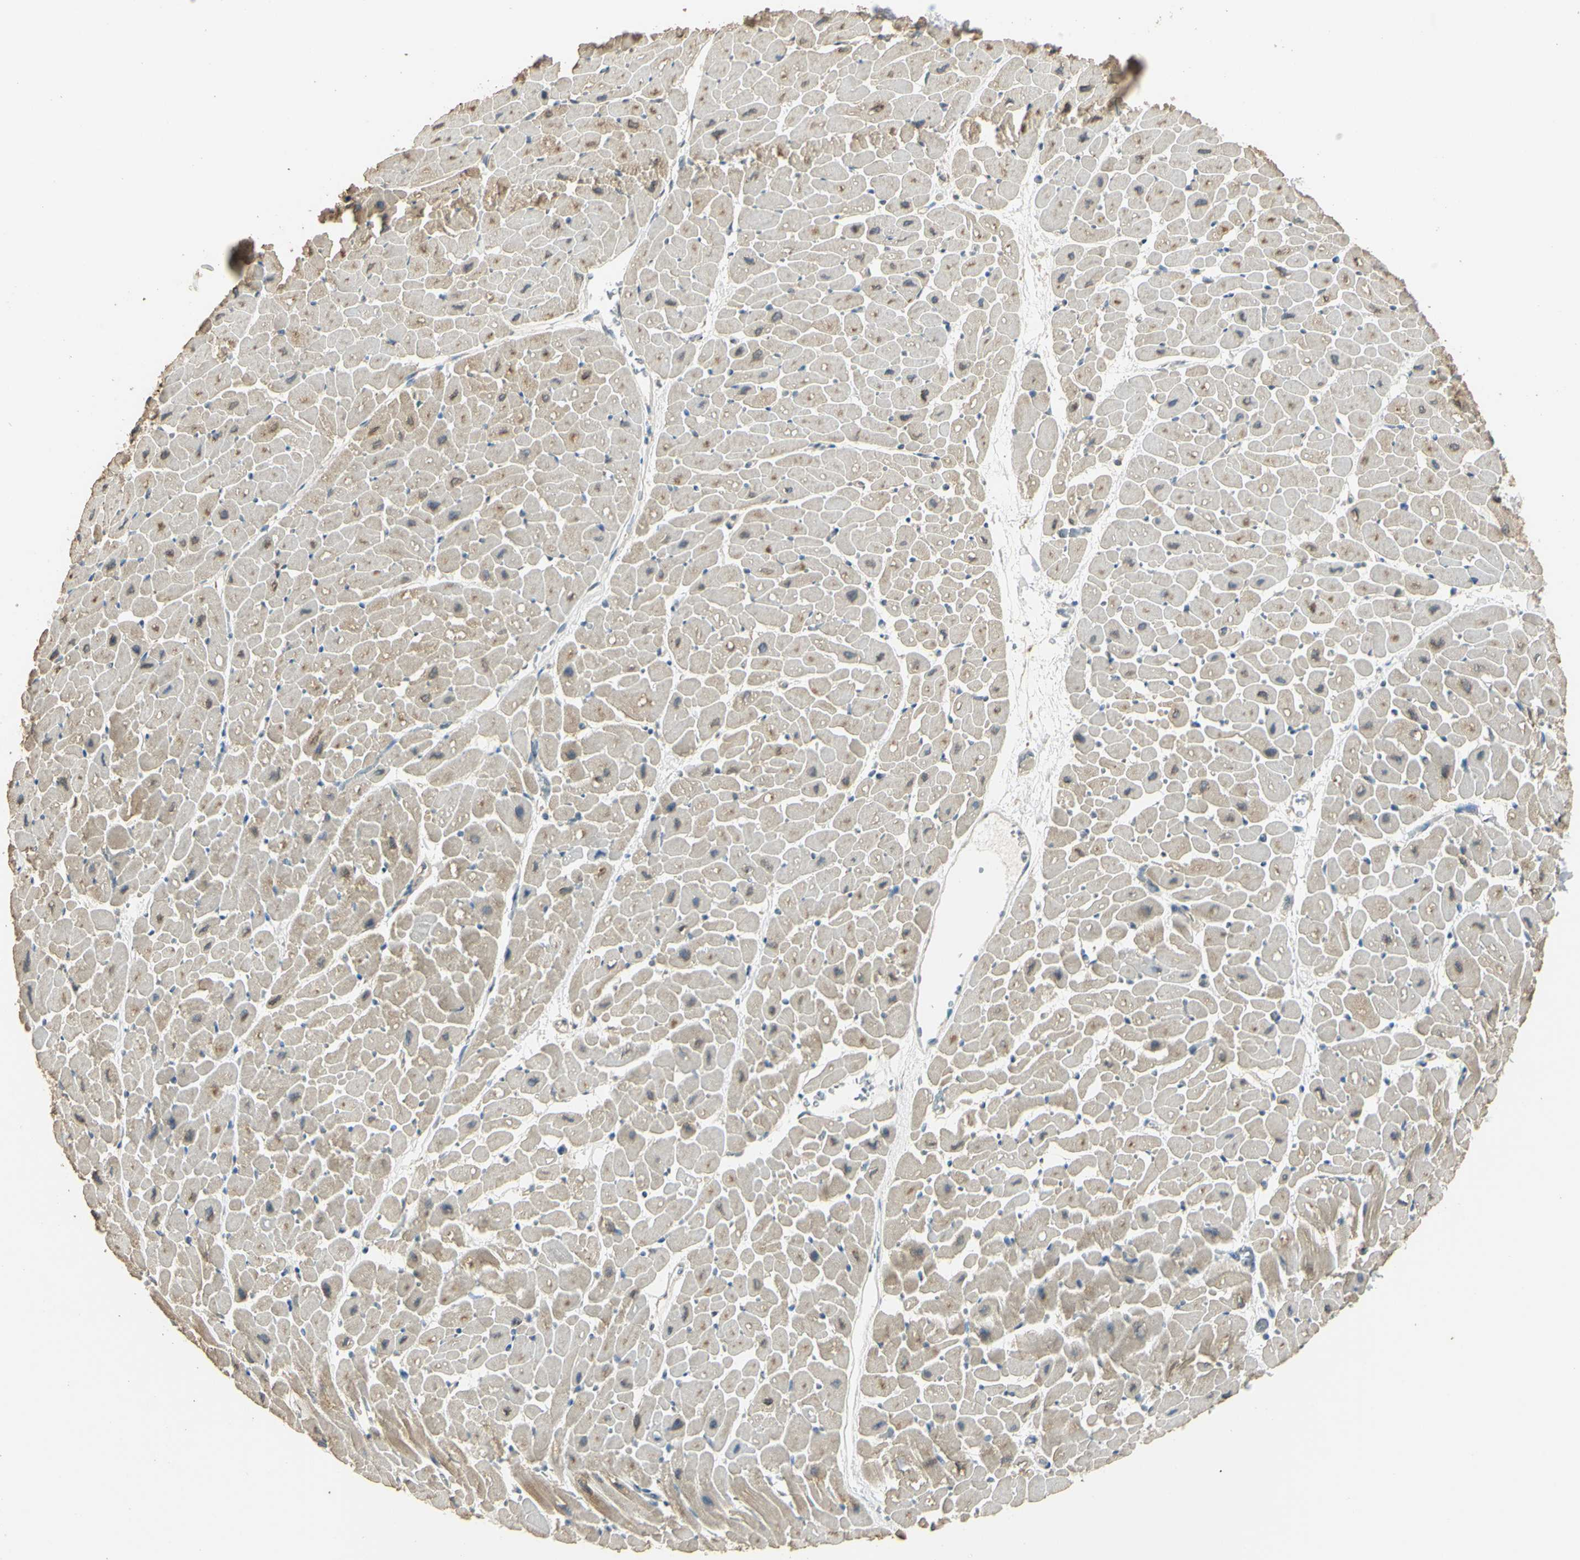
{"staining": {"intensity": "moderate", "quantity": ">75%", "location": "cytoplasmic/membranous"}, "tissue": "heart muscle", "cell_type": "Cardiomyocytes", "image_type": "normal", "snomed": [{"axis": "morphology", "description": "Normal tissue, NOS"}, {"axis": "topography", "description": "Heart"}], "caption": "Moderate cytoplasmic/membranous positivity is identified in approximately >75% of cardiomyocytes in benign heart muscle. (brown staining indicates protein expression, while blue staining denotes nuclei).", "gene": "STX18", "patient": {"sex": "male", "age": 45}}